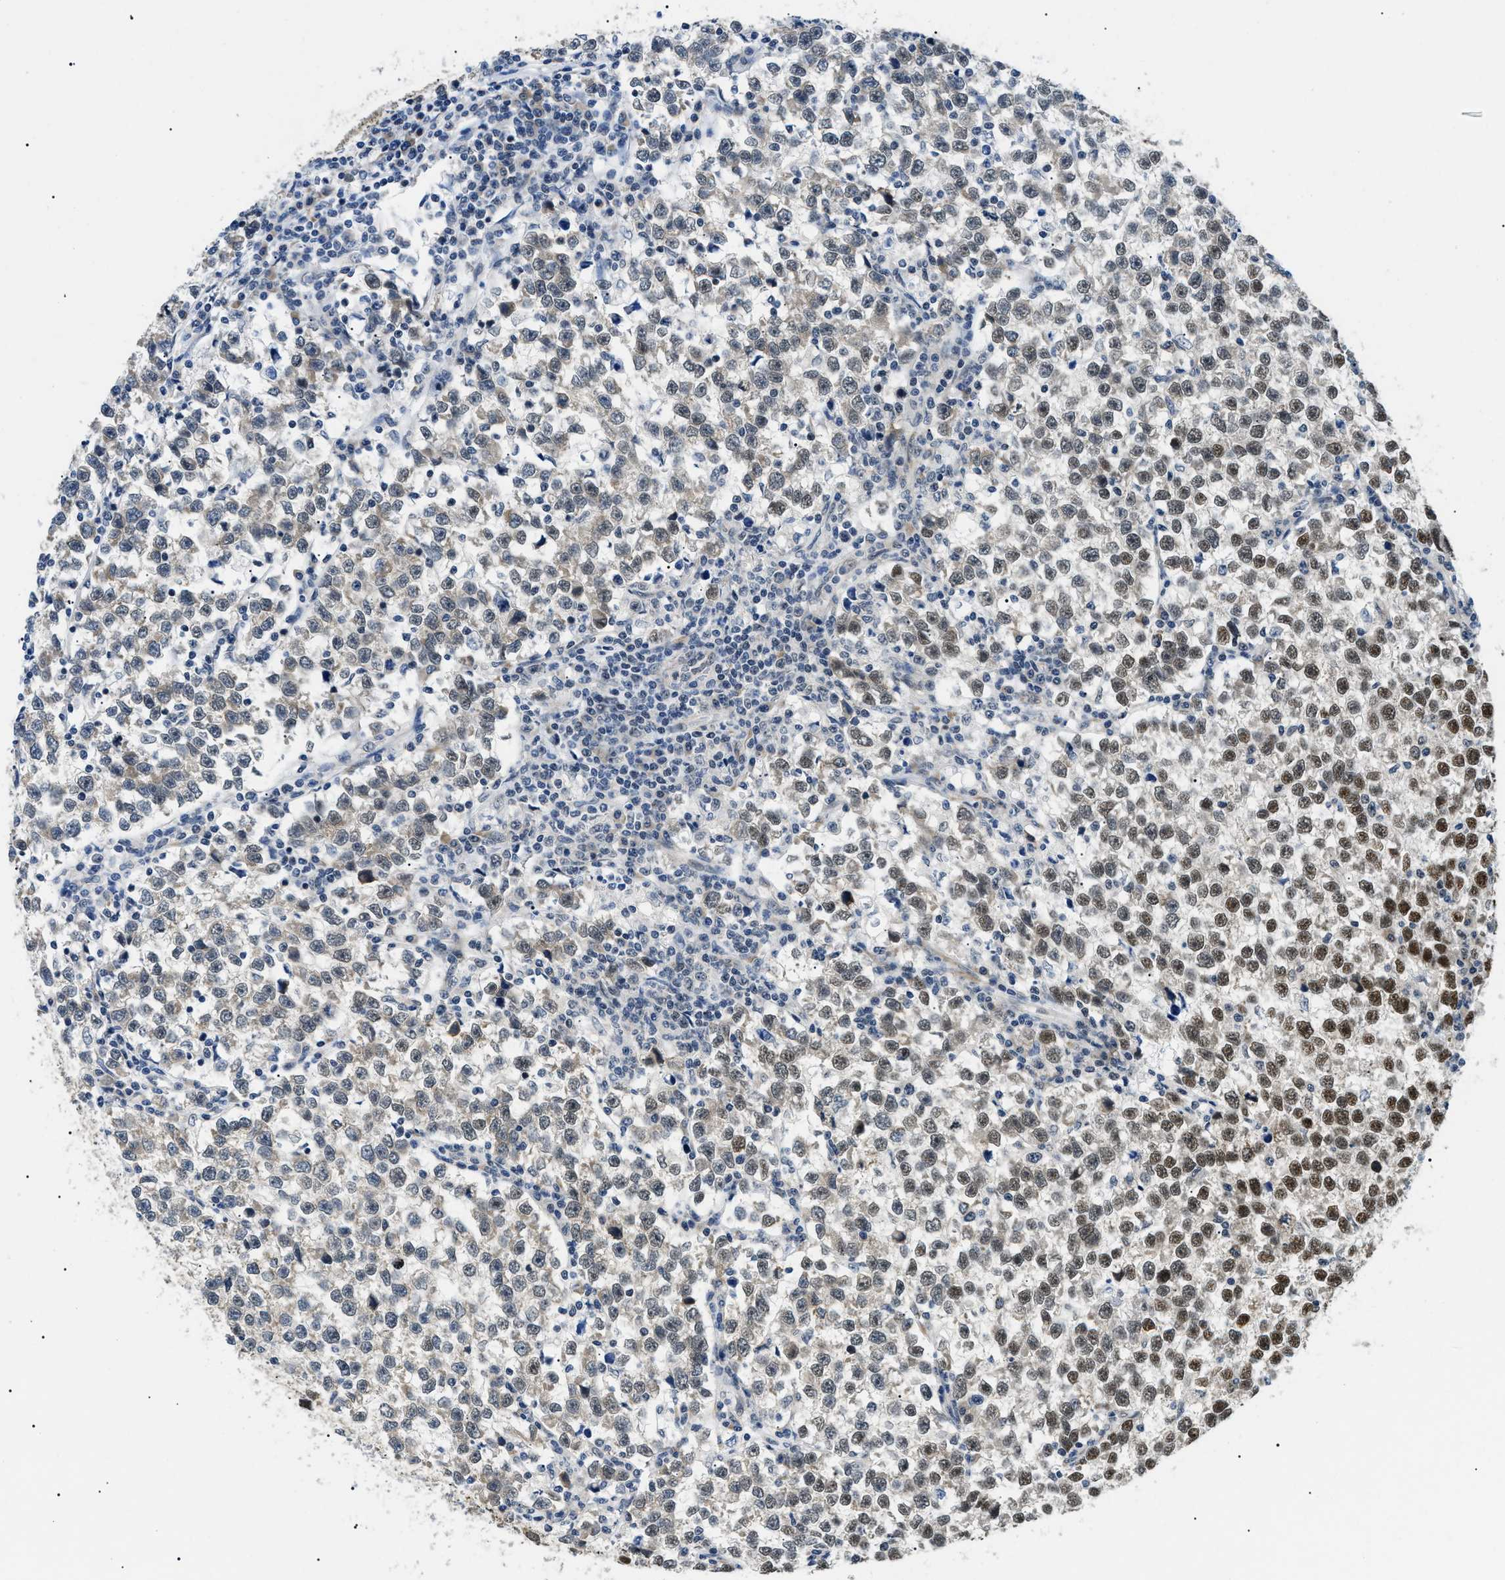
{"staining": {"intensity": "moderate", "quantity": "25%-75%", "location": "nuclear"}, "tissue": "testis cancer", "cell_type": "Tumor cells", "image_type": "cancer", "snomed": [{"axis": "morphology", "description": "Normal tissue, NOS"}, {"axis": "morphology", "description": "Seminoma, NOS"}, {"axis": "topography", "description": "Testis"}], "caption": "A brown stain shows moderate nuclear staining of a protein in testis cancer (seminoma) tumor cells.", "gene": "CWC25", "patient": {"sex": "male", "age": 43}}